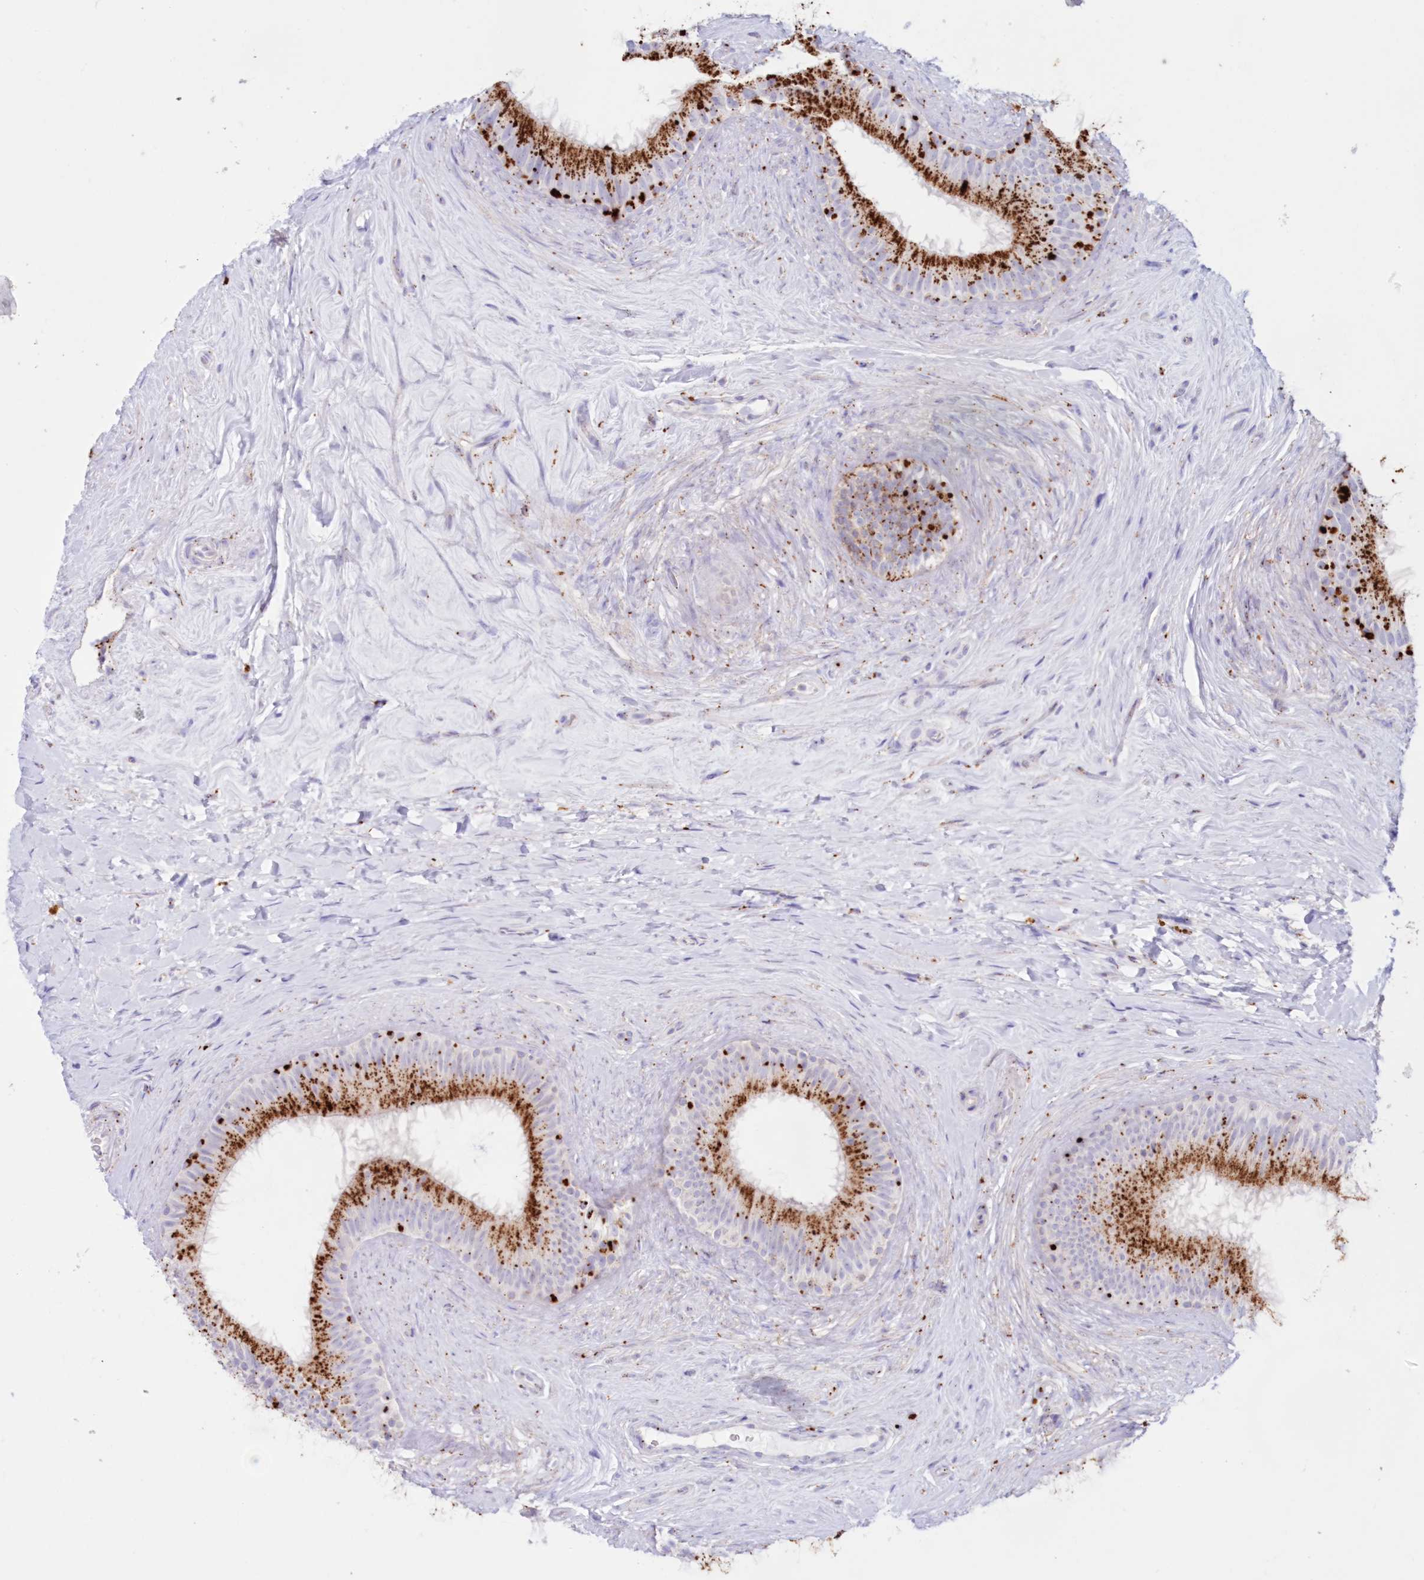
{"staining": {"intensity": "strong", "quantity": ">75%", "location": "cytoplasmic/membranous"}, "tissue": "epididymis", "cell_type": "Glandular cells", "image_type": "normal", "snomed": [{"axis": "morphology", "description": "Normal tissue, NOS"}, {"axis": "topography", "description": "Epididymis"}], "caption": "Unremarkable epididymis reveals strong cytoplasmic/membranous positivity in approximately >75% of glandular cells, visualized by immunohistochemistry.", "gene": "TPP1", "patient": {"sex": "male", "age": 84}}